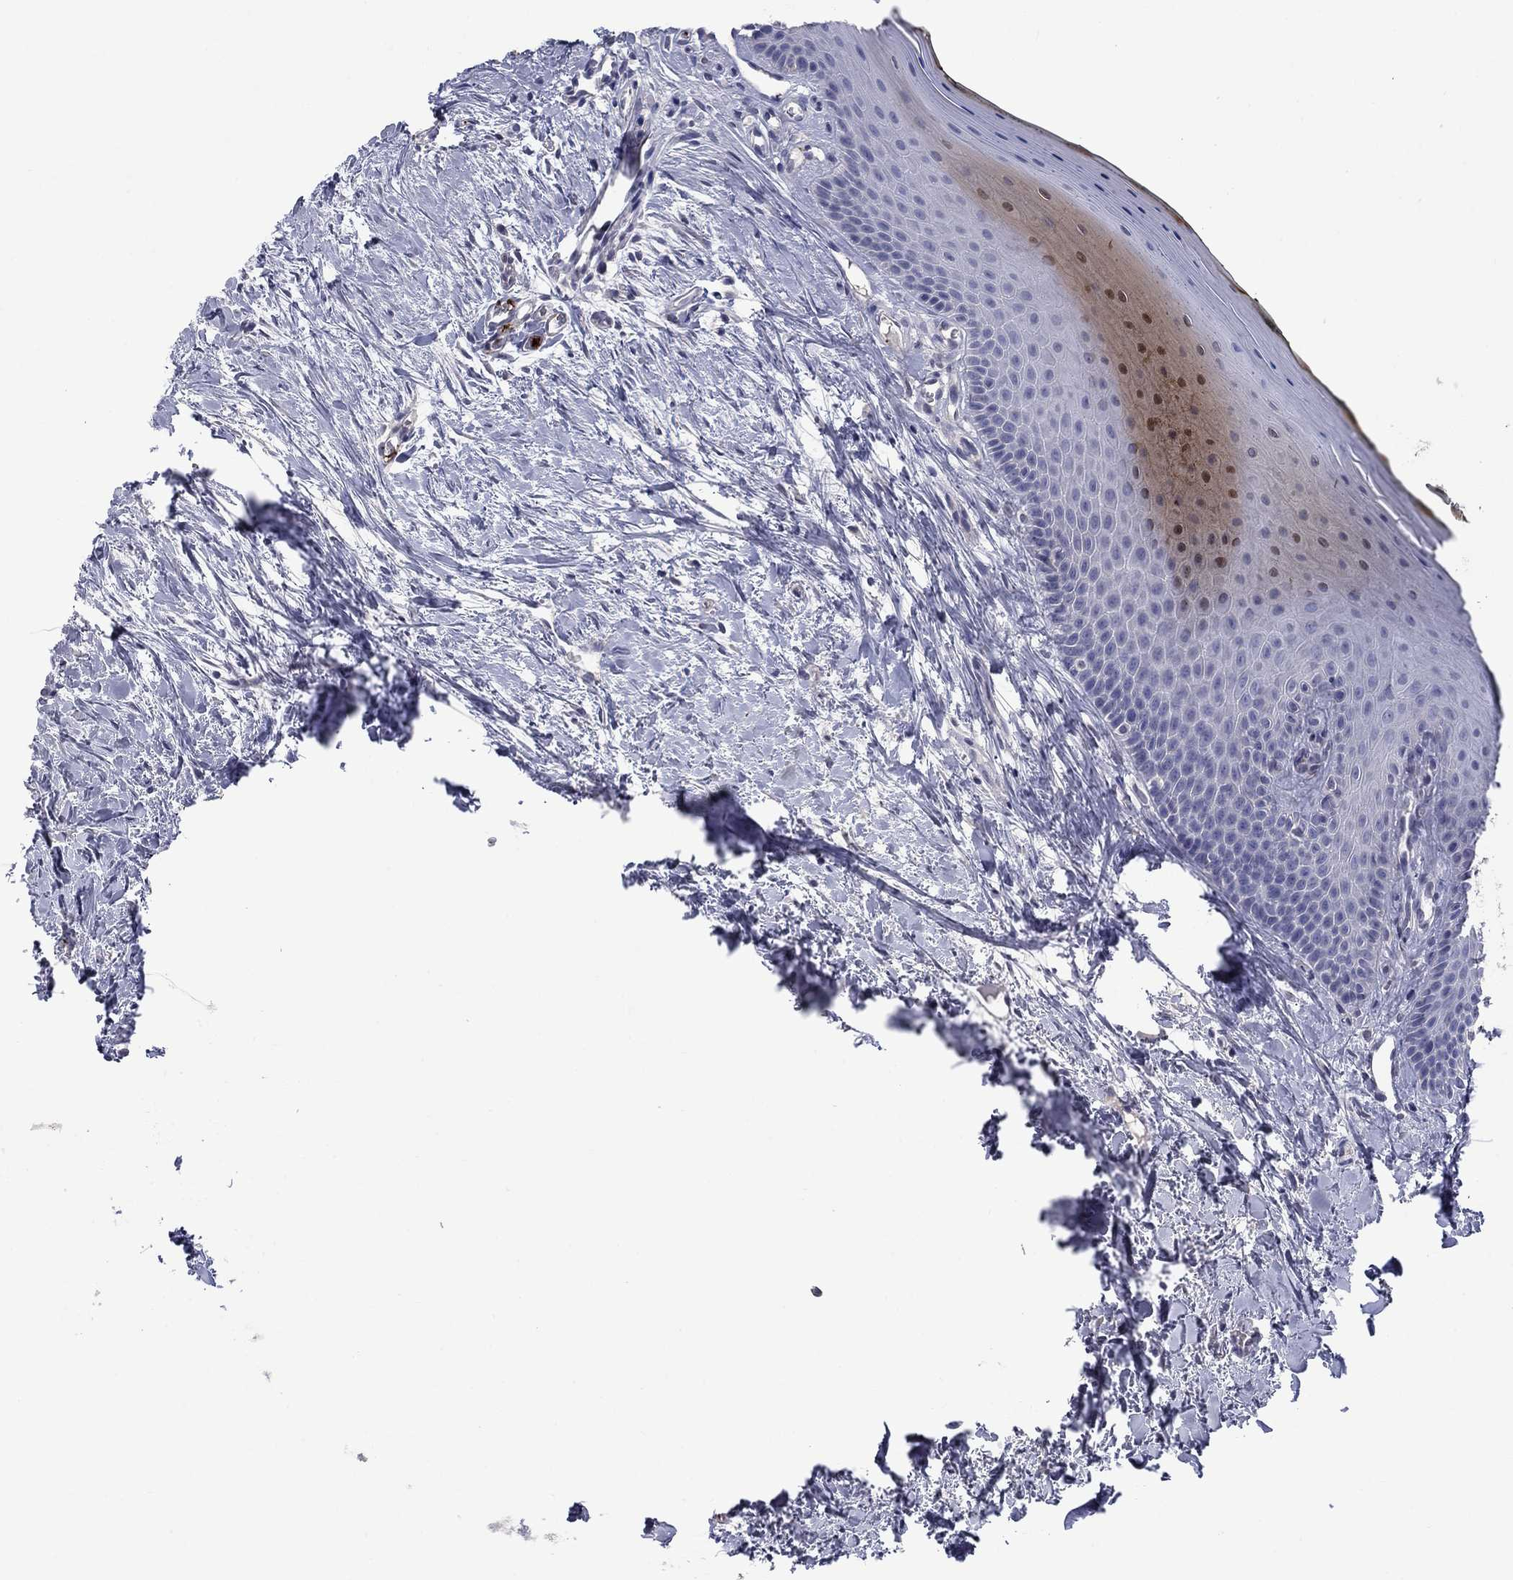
{"staining": {"intensity": "negative", "quantity": "none", "location": "none"}, "tissue": "oral mucosa", "cell_type": "Squamous epithelial cells", "image_type": "normal", "snomed": [{"axis": "morphology", "description": "Normal tissue, NOS"}, {"axis": "topography", "description": "Oral tissue"}], "caption": "Immunohistochemical staining of normal human oral mucosa demonstrates no significant expression in squamous epithelial cells.", "gene": "PLEK", "patient": {"sex": "female", "age": 43}}